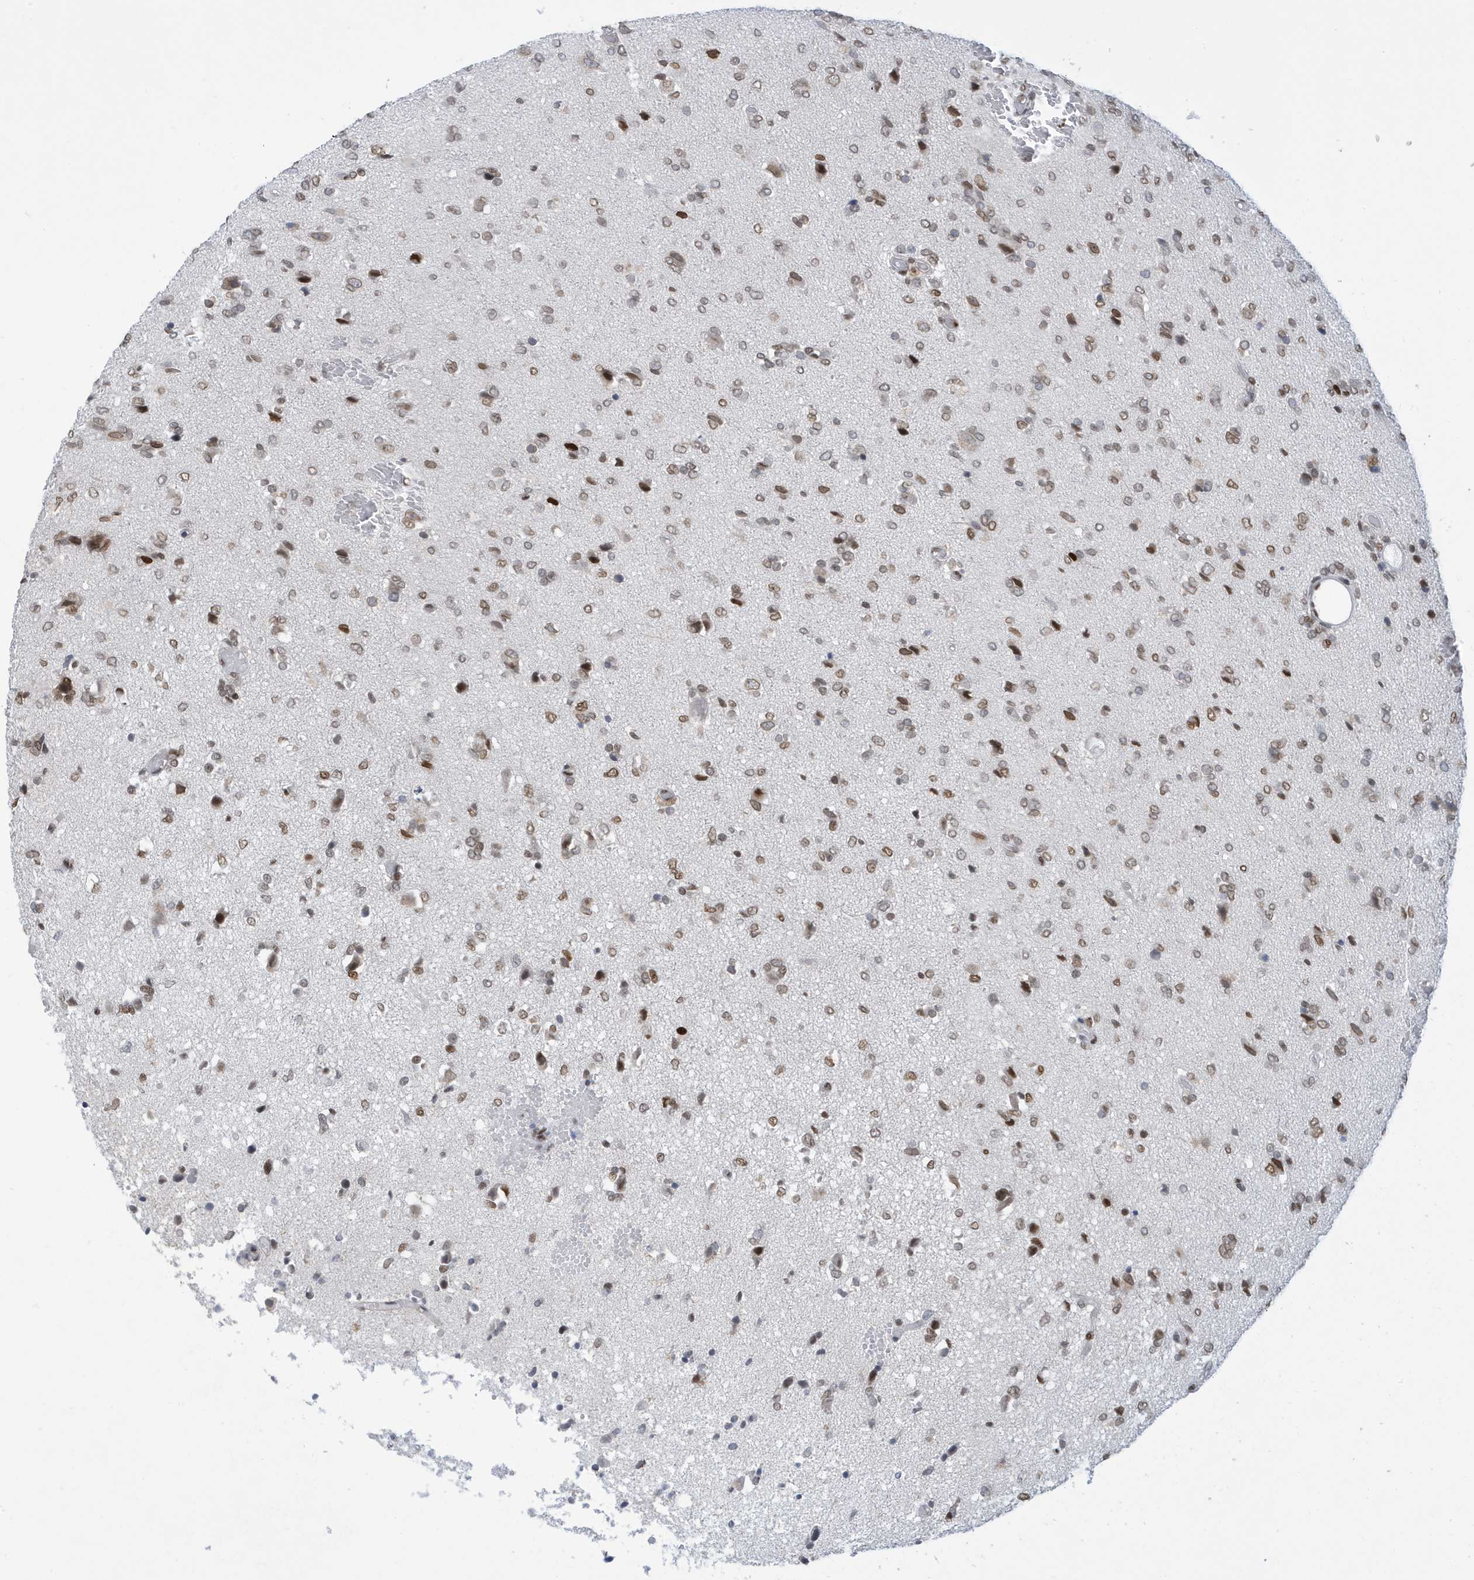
{"staining": {"intensity": "moderate", "quantity": ">75%", "location": "nuclear"}, "tissue": "glioma", "cell_type": "Tumor cells", "image_type": "cancer", "snomed": [{"axis": "morphology", "description": "Glioma, malignant, High grade"}, {"axis": "topography", "description": "Brain"}], "caption": "Protein staining of glioma tissue displays moderate nuclear positivity in approximately >75% of tumor cells. The staining was performed using DAB to visualize the protein expression in brown, while the nuclei were stained in blue with hematoxylin (Magnification: 20x).", "gene": "PCYT1A", "patient": {"sex": "female", "age": 59}}